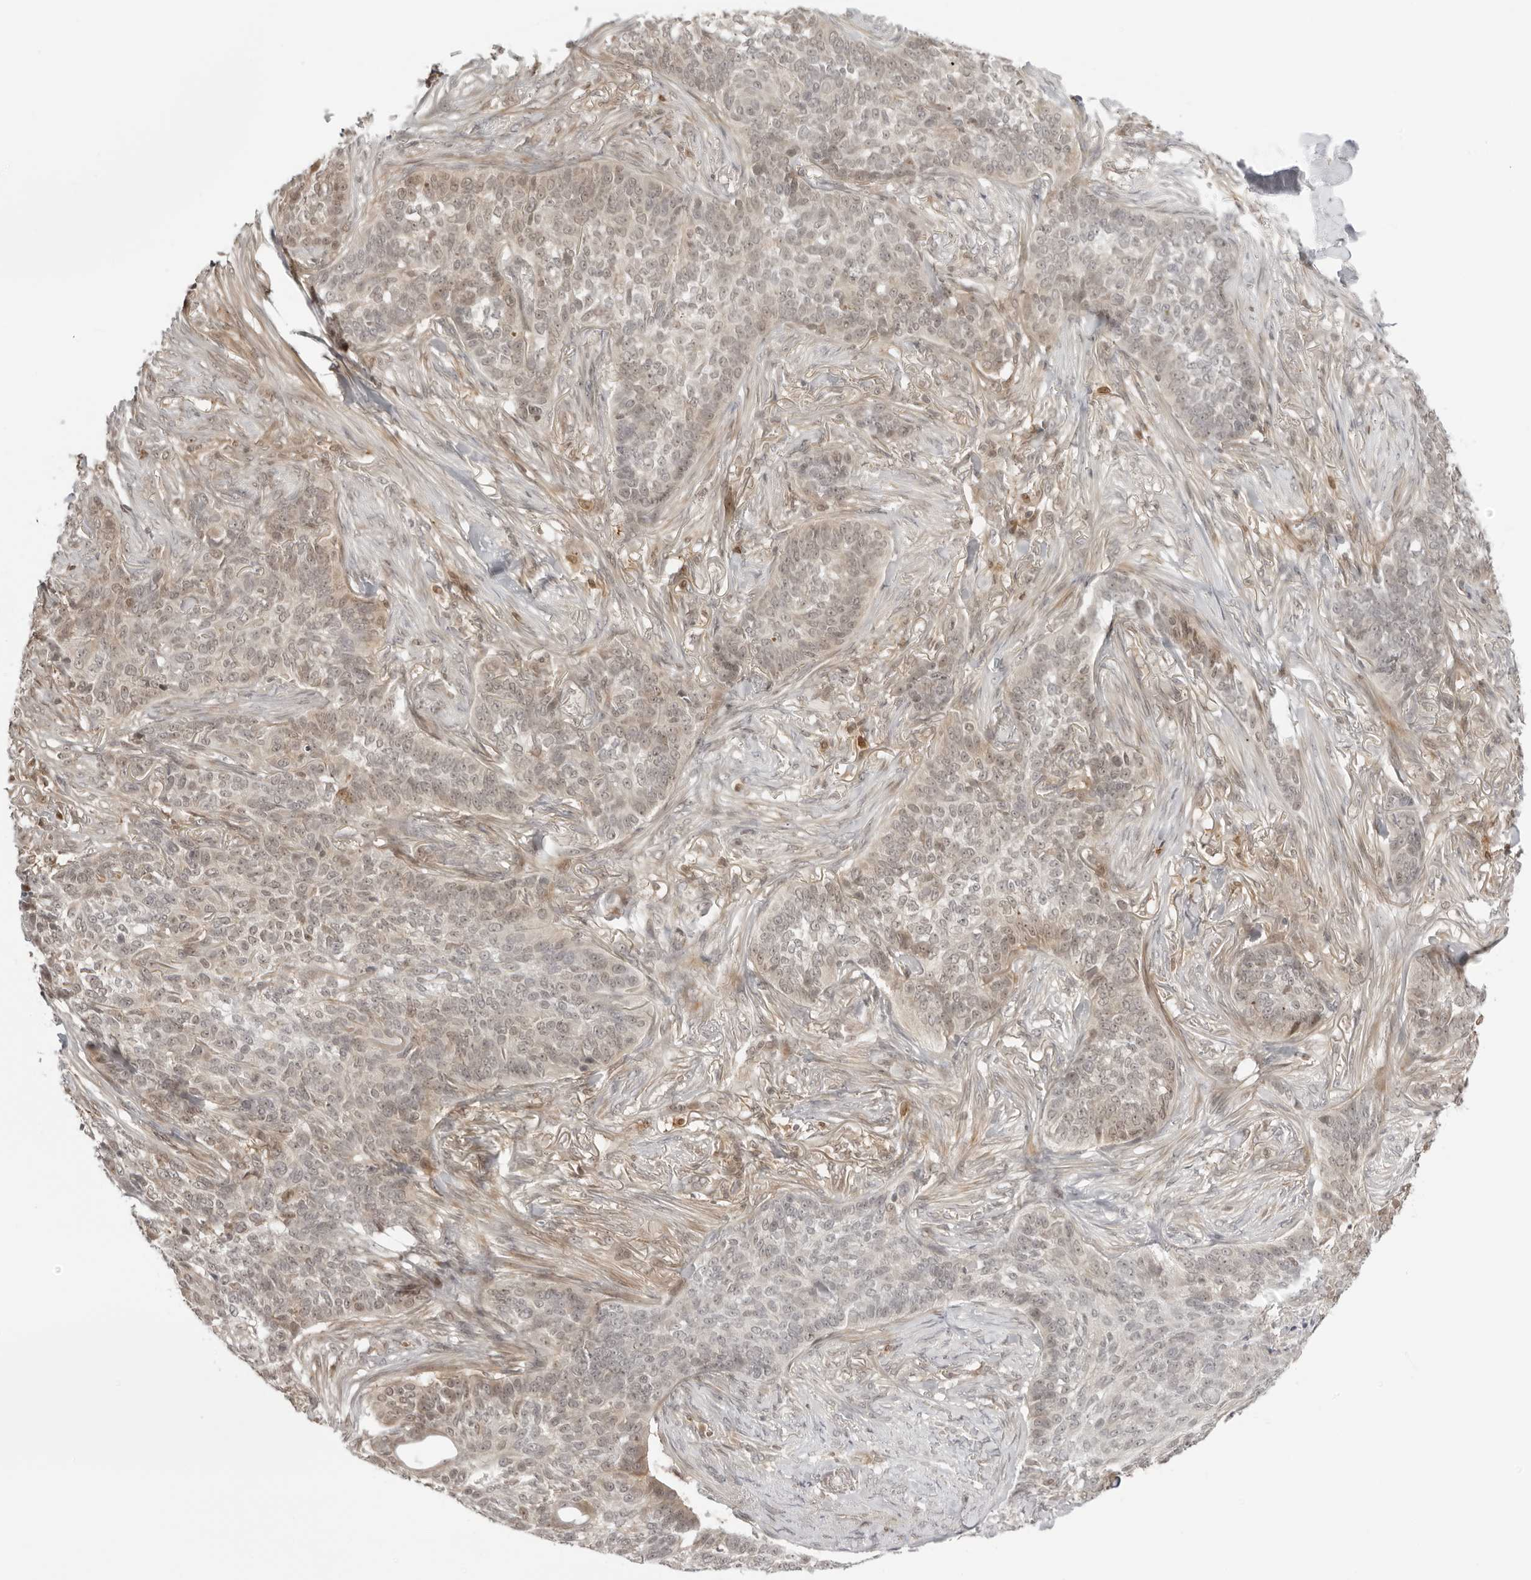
{"staining": {"intensity": "weak", "quantity": "<25%", "location": "cytoplasmic/membranous,nuclear"}, "tissue": "skin cancer", "cell_type": "Tumor cells", "image_type": "cancer", "snomed": [{"axis": "morphology", "description": "Basal cell carcinoma"}, {"axis": "topography", "description": "Skin"}], "caption": "This is an IHC histopathology image of skin cancer. There is no expression in tumor cells.", "gene": "RNF146", "patient": {"sex": "male", "age": 85}}